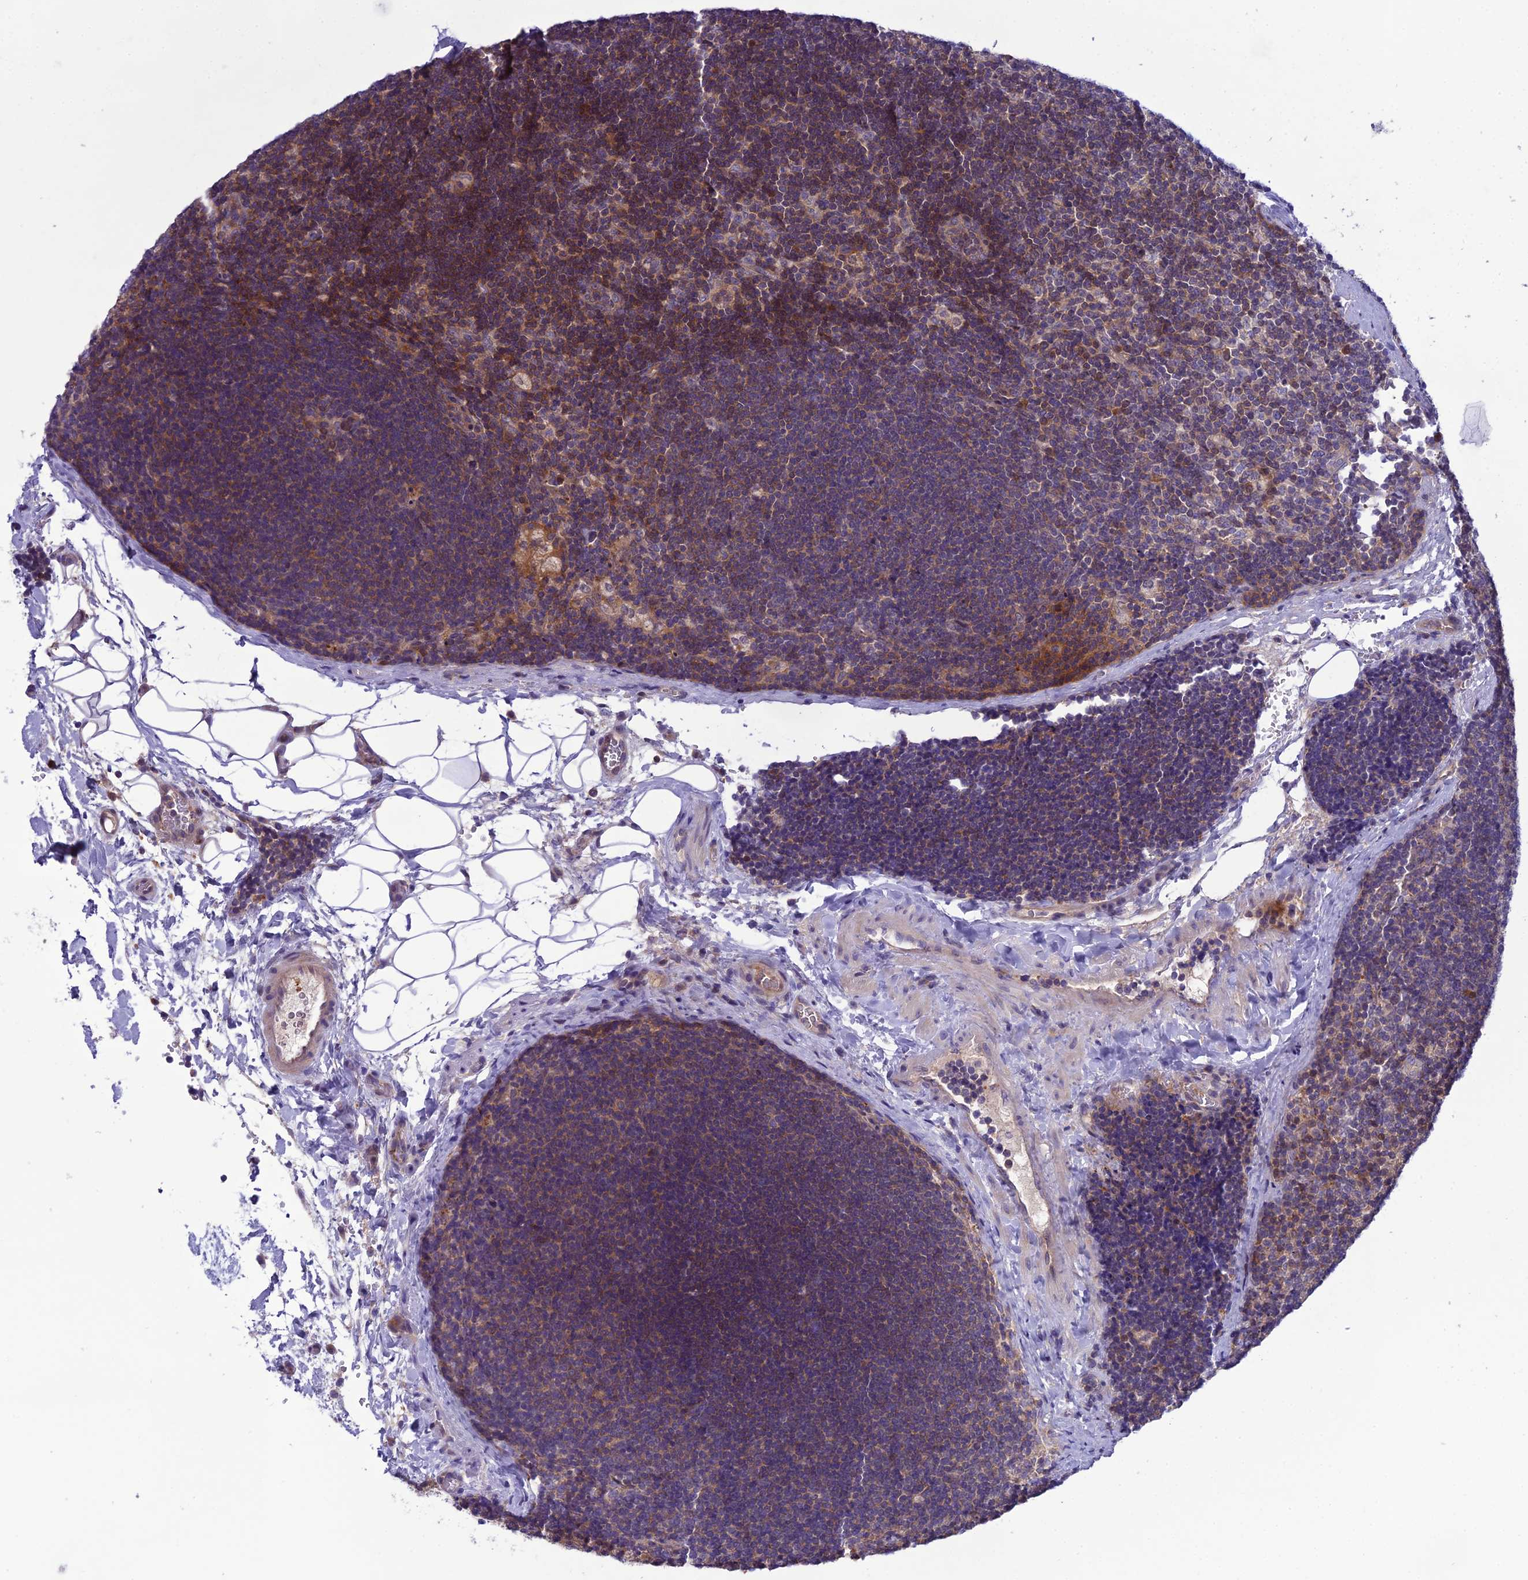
{"staining": {"intensity": "negative", "quantity": "none", "location": "none"}, "tissue": "lymph node", "cell_type": "Germinal center cells", "image_type": "normal", "snomed": [{"axis": "morphology", "description": "Normal tissue, NOS"}, {"axis": "topography", "description": "Lymph node"}], "caption": "DAB immunohistochemical staining of benign lymph node exhibits no significant staining in germinal center cells. (DAB IHC visualized using brightfield microscopy, high magnification).", "gene": "GDF6", "patient": {"sex": "male", "age": 24}}